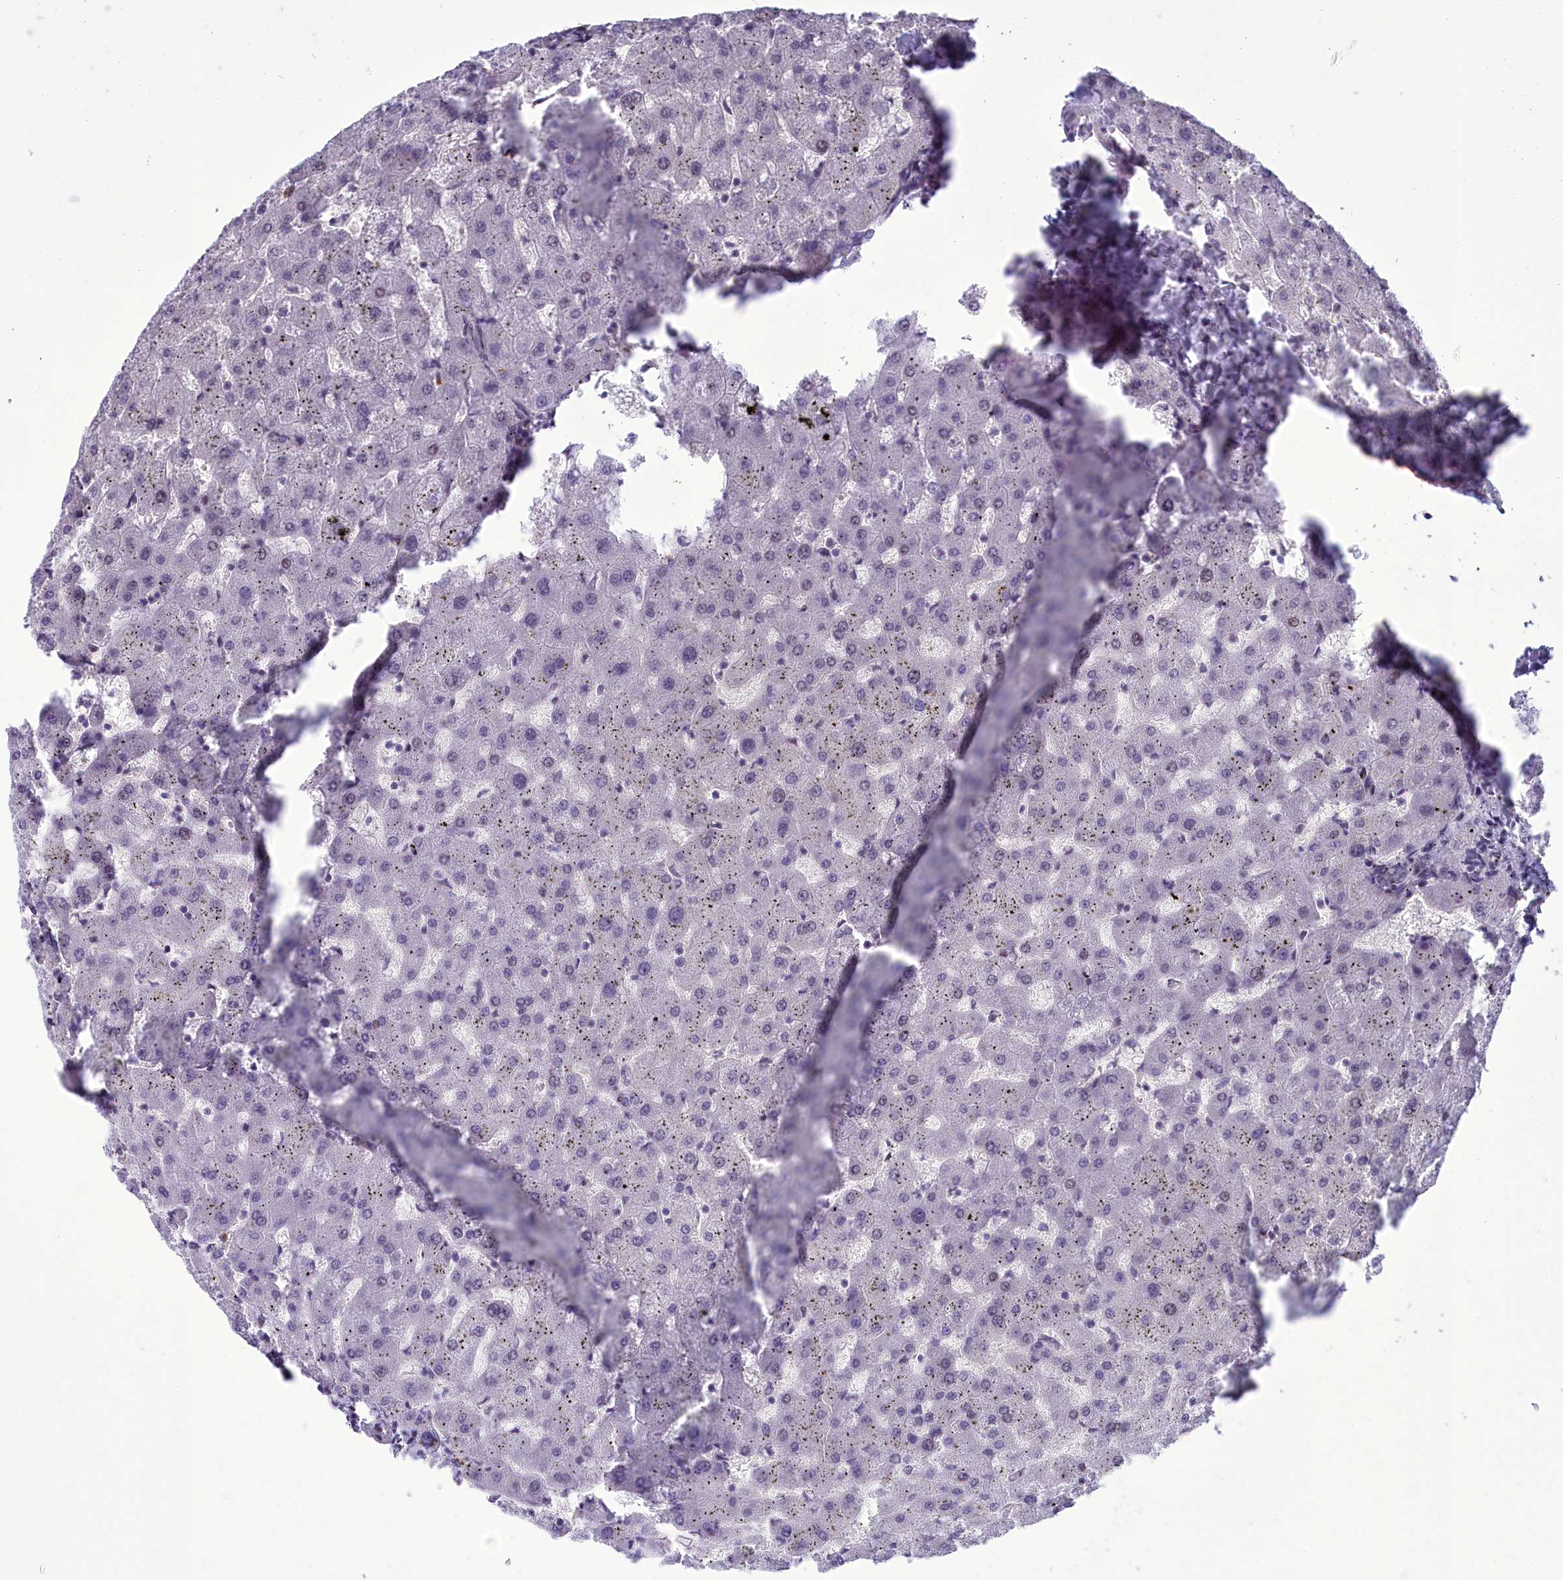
{"staining": {"intensity": "negative", "quantity": "none", "location": "none"}, "tissue": "liver", "cell_type": "Cholangiocytes", "image_type": "normal", "snomed": [{"axis": "morphology", "description": "Normal tissue, NOS"}, {"axis": "topography", "description": "Liver"}], "caption": "An immunohistochemistry histopathology image of unremarkable liver is shown. There is no staining in cholangiocytes of liver. (DAB immunohistochemistry (IHC) with hematoxylin counter stain).", "gene": "CEACAM19", "patient": {"sex": "female", "age": 63}}